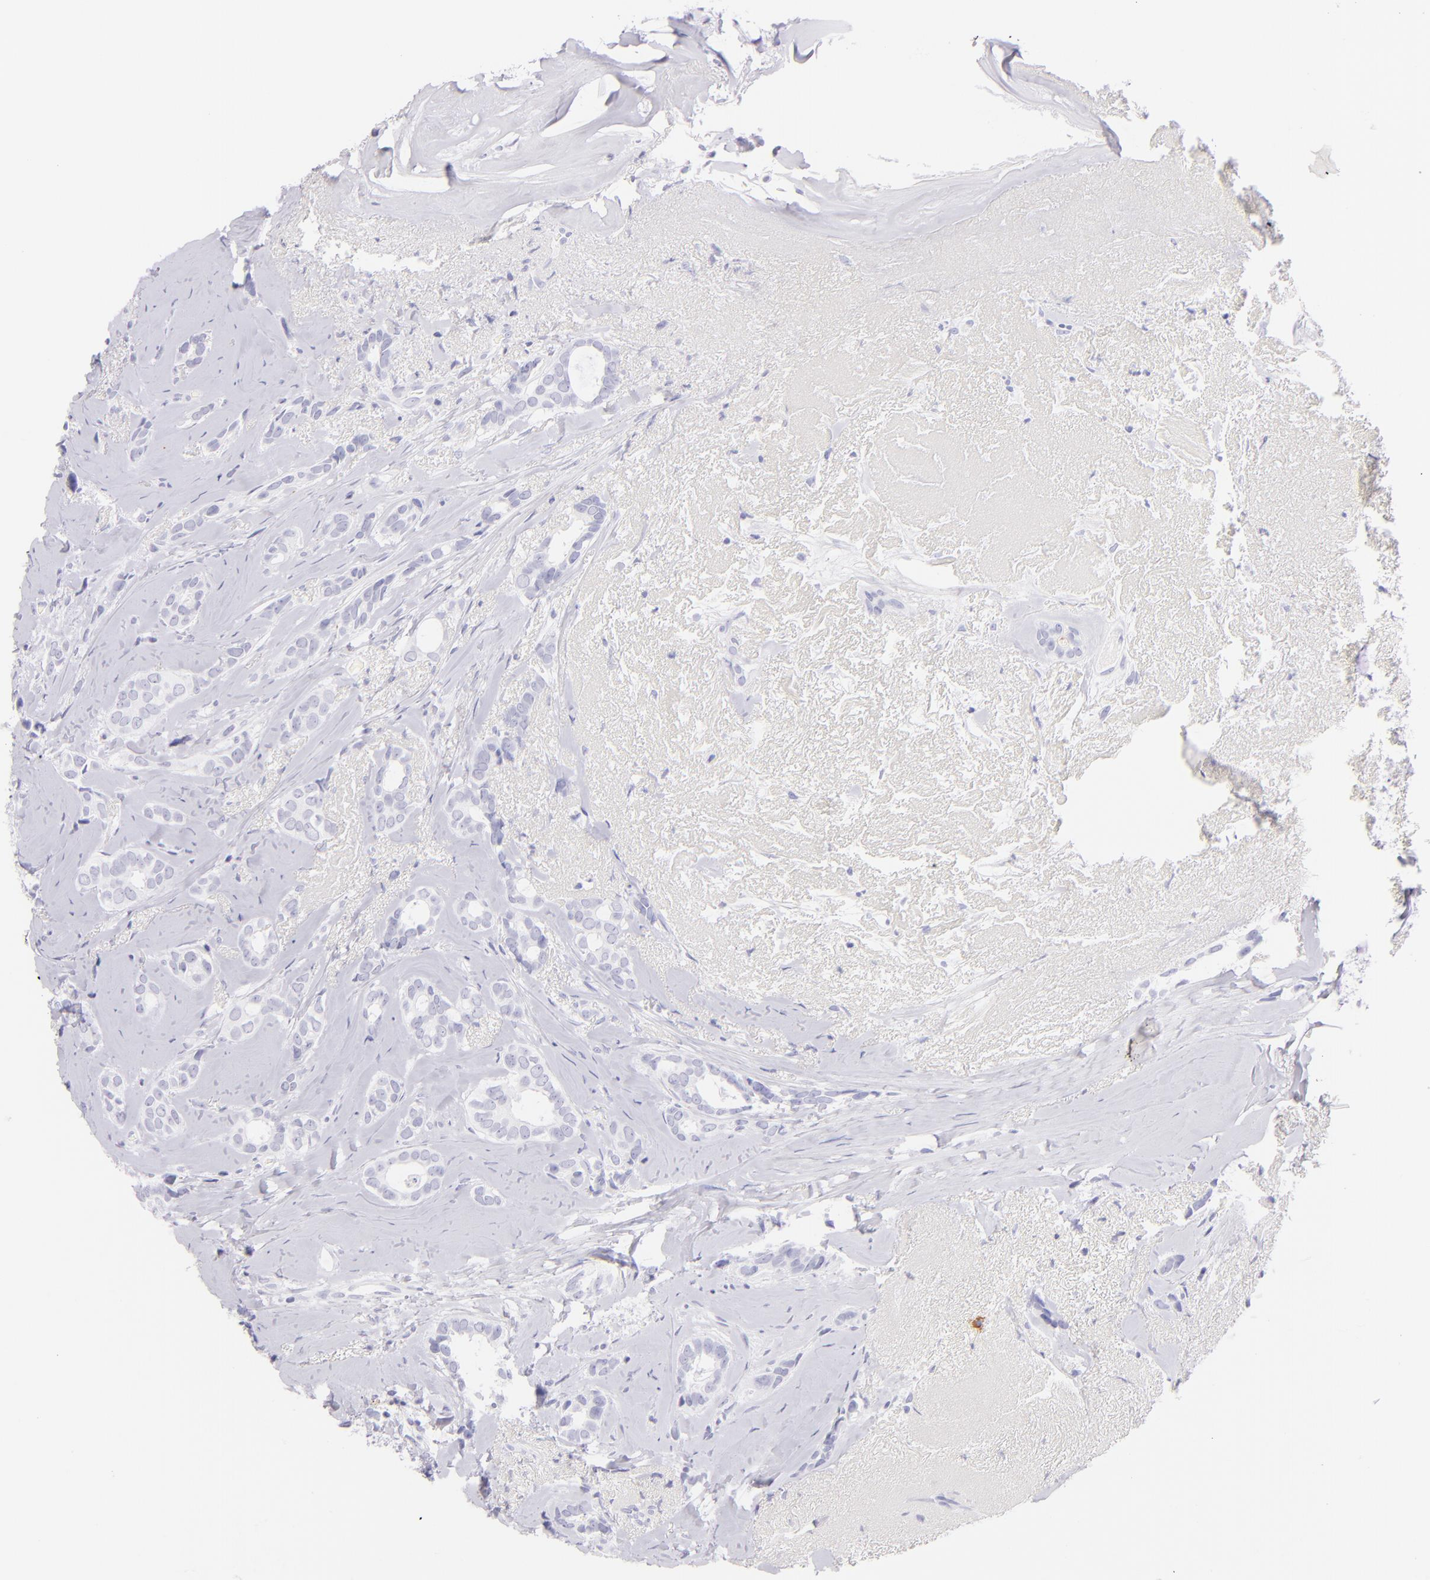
{"staining": {"intensity": "negative", "quantity": "none", "location": "none"}, "tissue": "breast cancer", "cell_type": "Tumor cells", "image_type": "cancer", "snomed": [{"axis": "morphology", "description": "Duct carcinoma"}, {"axis": "topography", "description": "Breast"}], "caption": "Breast invasive ductal carcinoma stained for a protein using IHC shows no positivity tumor cells.", "gene": "SDC1", "patient": {"sex": "female", "age": 54}}